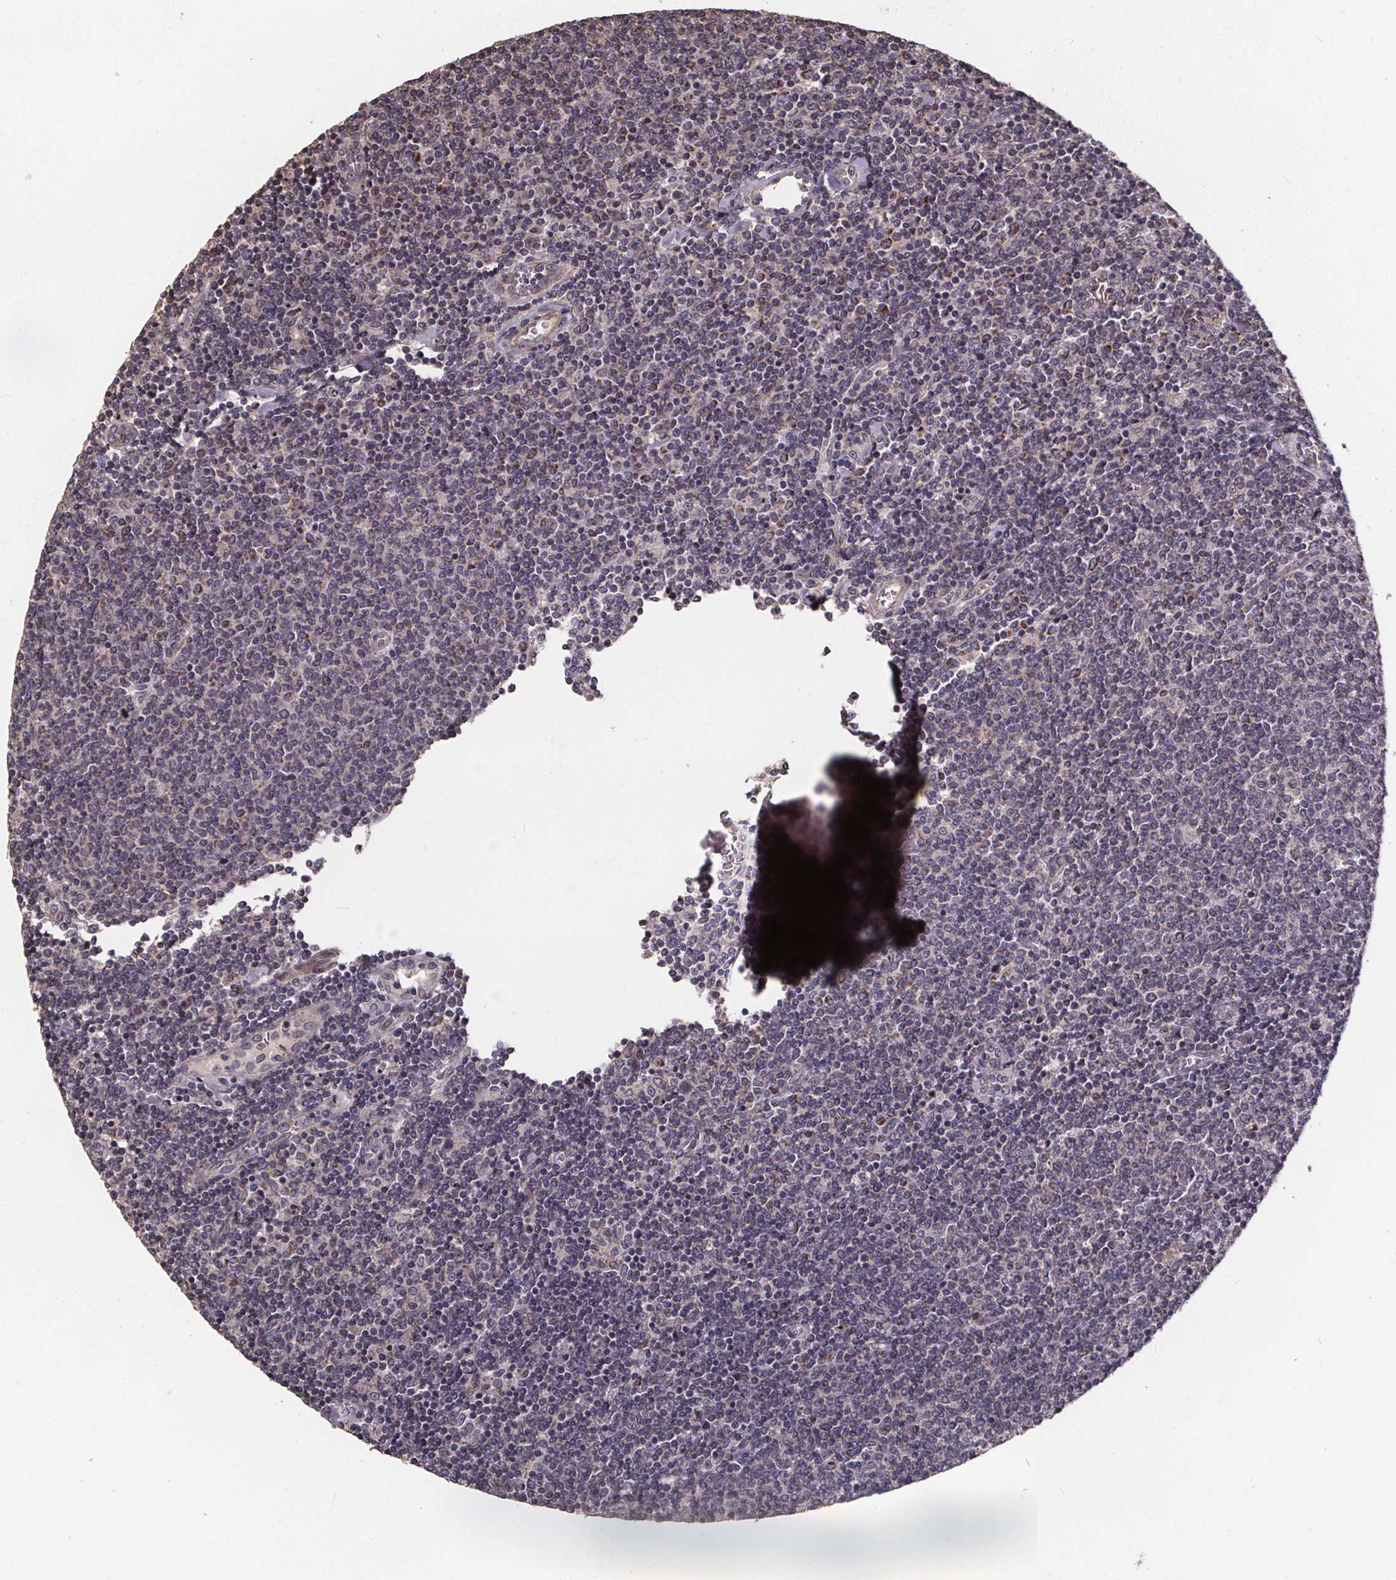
{"staining": {"intensity": "moderate", "quantity": "<25%", "location": "cytoplasmic/membranous"}, "tissue": "lymphoma", "cell_type": "Tumor cells", "image_type": "cancer", "snomed": [{"axis": "morphology", "description": "Malignant lymphoma, non-Hodgkin's type, Low grade"}, {"axis": "topography", "description": "Lymph node"}], "caption": "Protein positivity by immunohistochemistry (IHC) demonstrates moderate cytoplasmic/membranous staining in about <25% of tumor cells in malignant lymphoma, non-Hodgkin's type (low-grade). (DAB (3,3'-diaminobenzidine) IHC, brown staining for protein, blue staining for nuclei).", "gene": "YME1L1", "patient": {"sex": "male", "age": 52}}